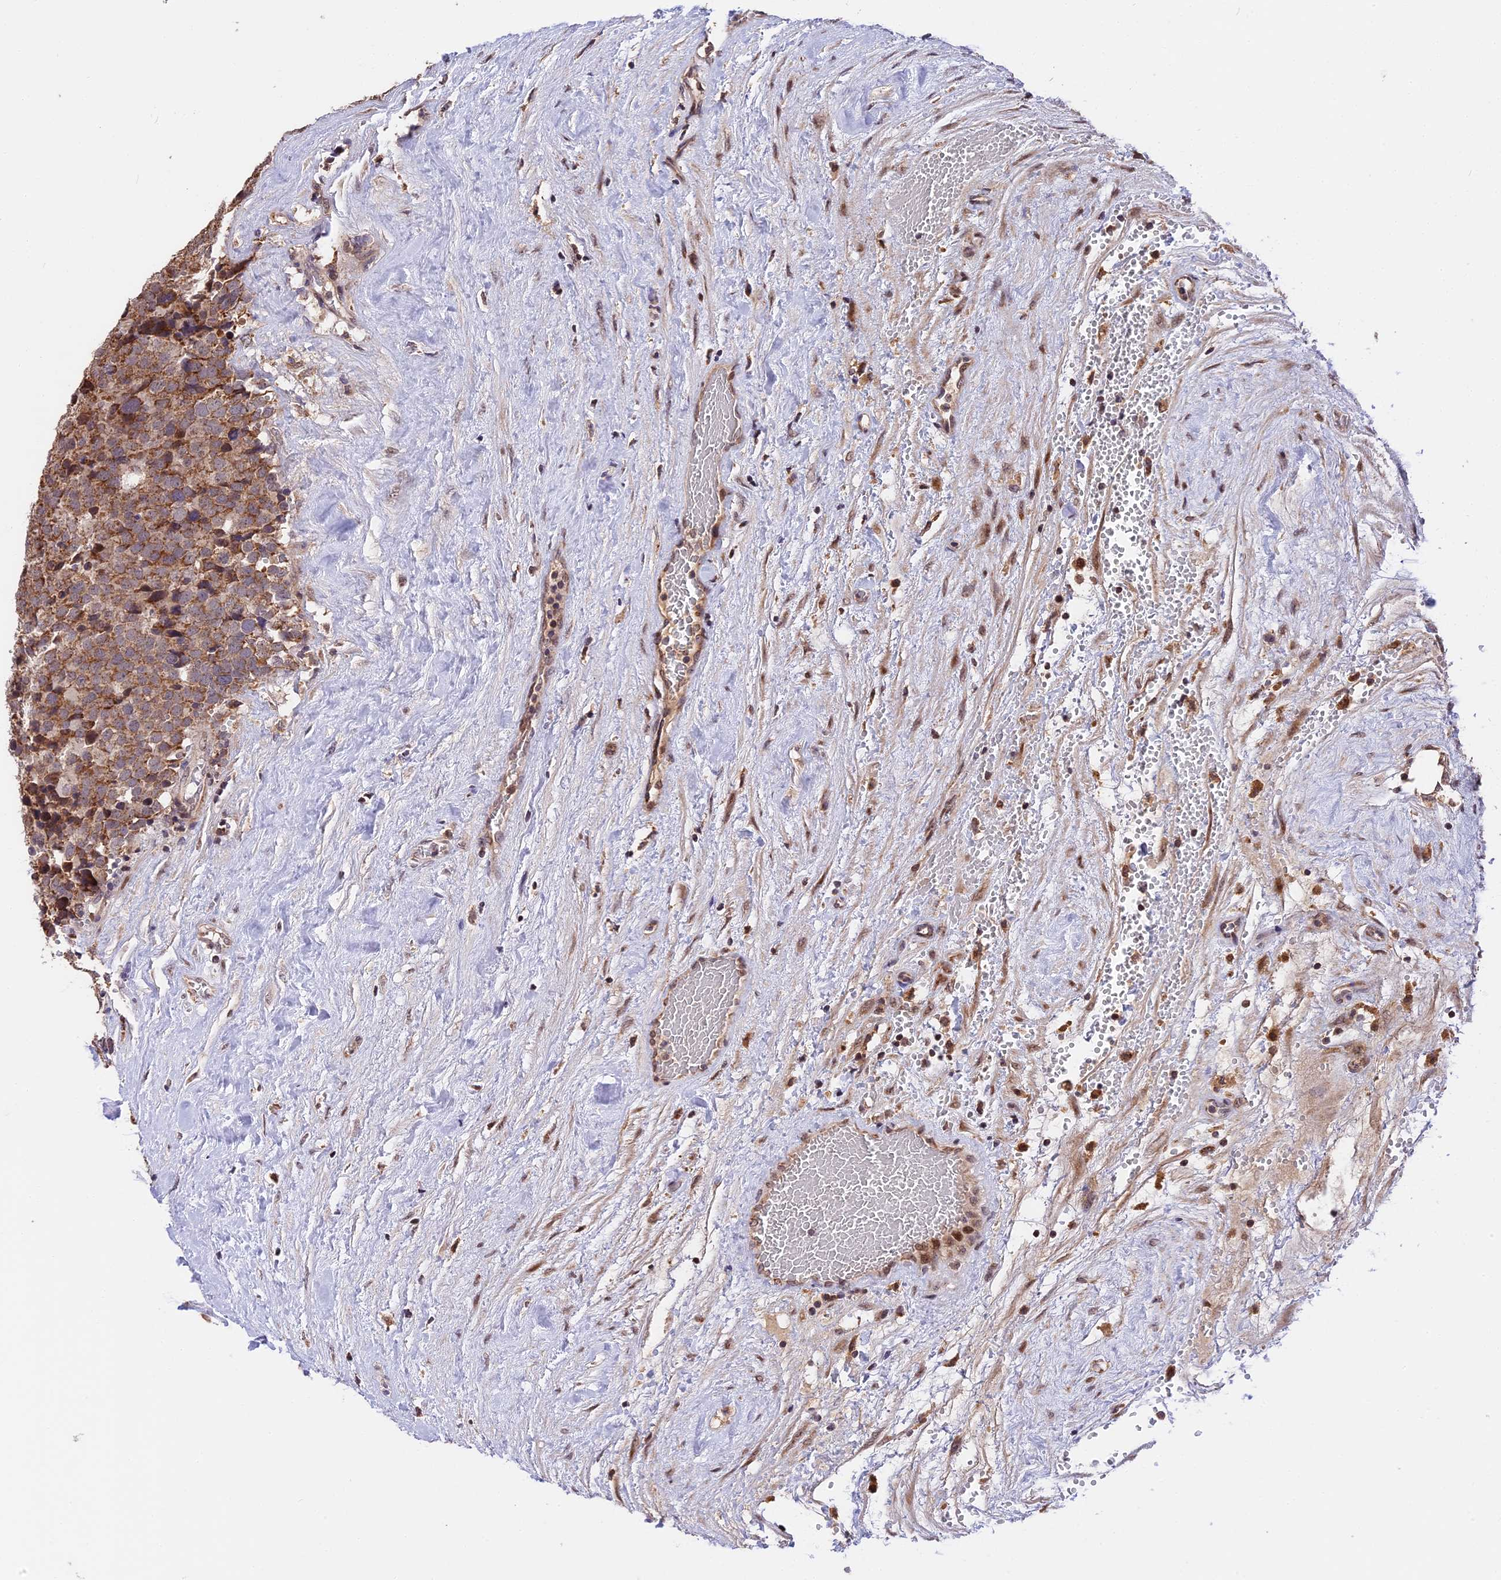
{"staining": {"intensity": "moderate", "quantity": ">75%", "location": "cytoplasmic/membranous"}, "tissue": "testis cancer", "cell_type": "Tumor cells", "image_type": "cancer", "snomed": [{"axis": "morphology", "description": "Seminoma, NOS"}, {"axis": "topography", "description": "Testis"}], "caption": "High-magnification brightfield microscopy of testis cancer (seminoma) stained with DAB (brown) and counterstained with hematoxylin (blue). tumor cells exhibit moderate cytoplasmic/membranous positivity is seen in approximately>75% of cells.", "gene": "RERGL", "patient": {"sex": "male", "age": 71}}